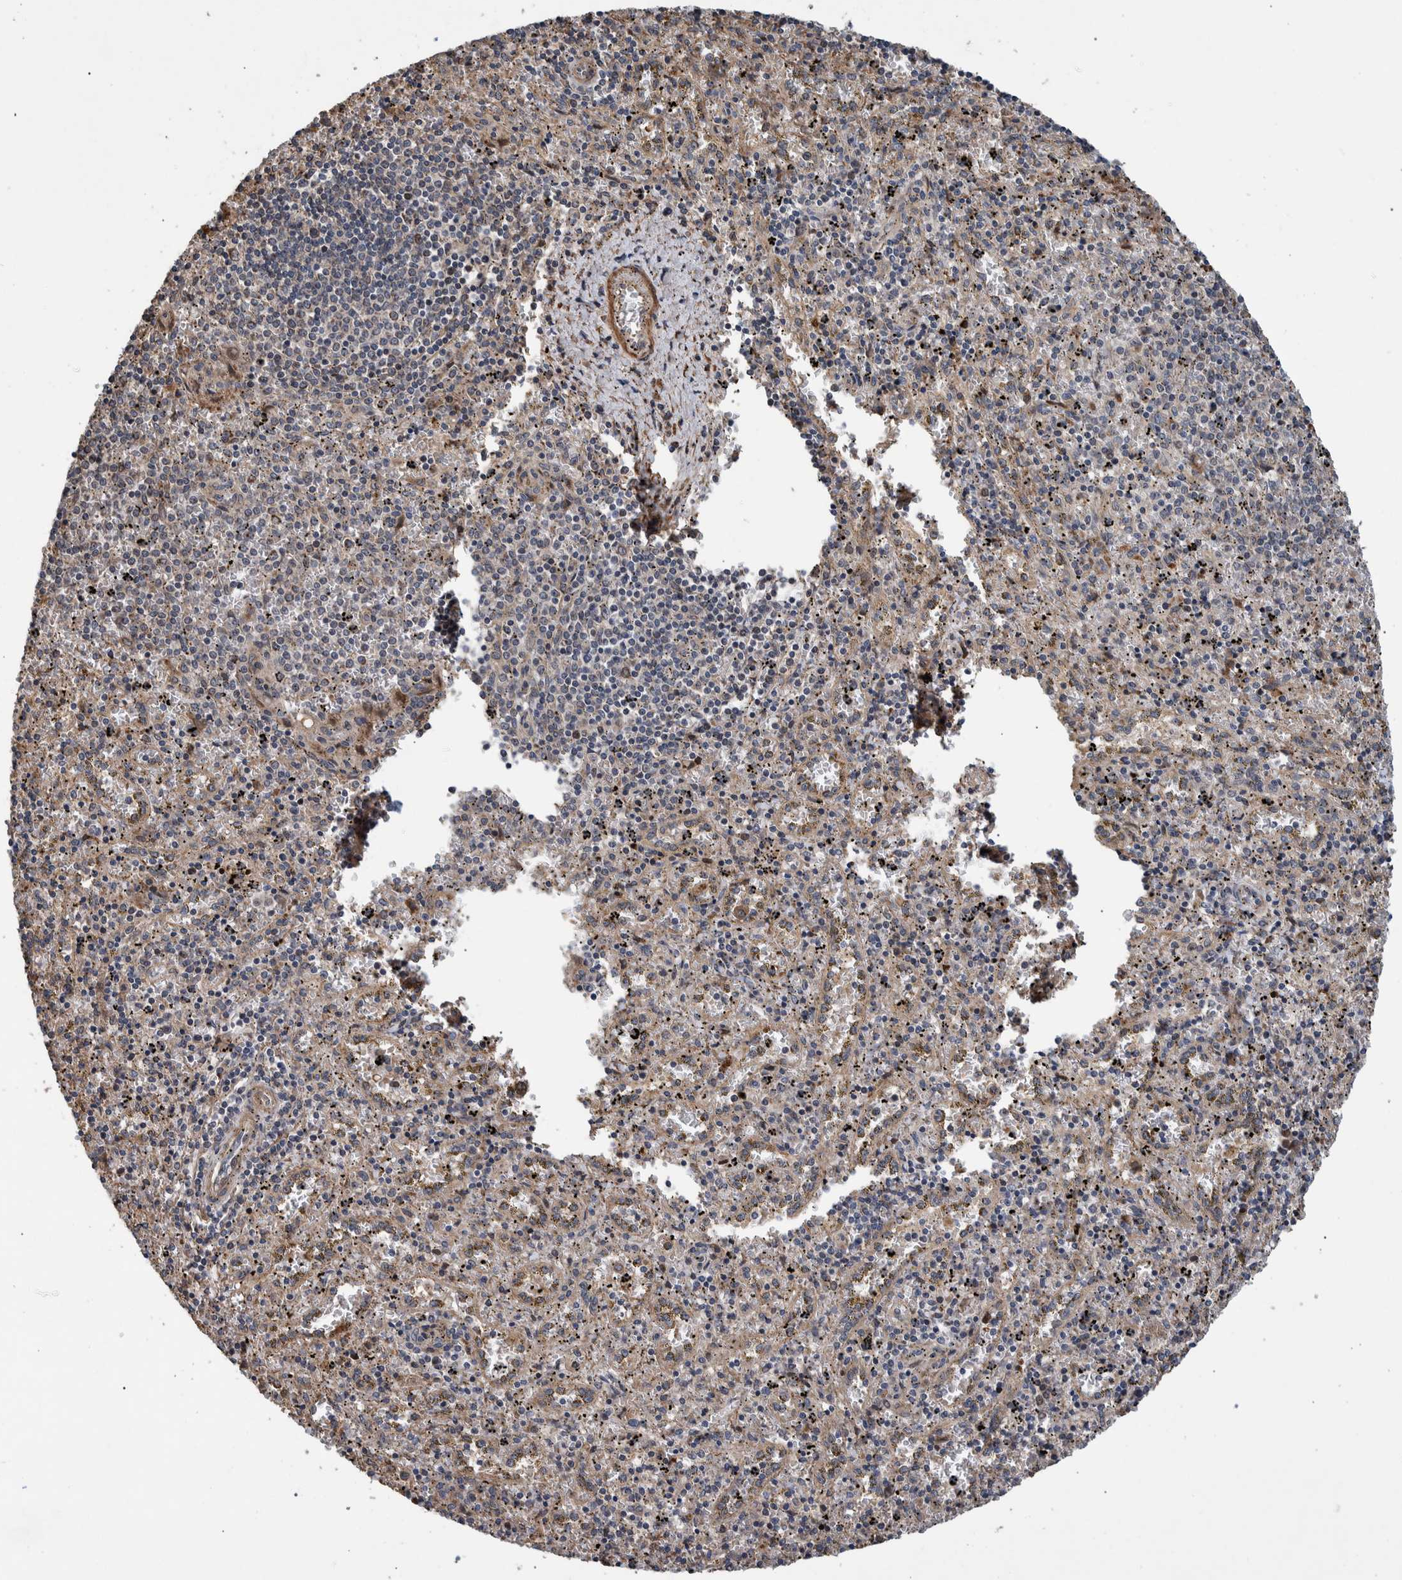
{"staining": {"intensity": "weak", "quantity": "25%-75%", "location": "cytoplasmic/membranous"}, "tissue": "spleen", "cell_type": "Cells in red pulp", "image_type": "normal", "snomed": [{"axis": "morphology", "description": "Normal tissue, NOS"}, {"axis": "topography", "description": "Spleen"}], "caption": "A high-resolution histopathology image shows IHC staining of unremarkable spleen, which demonstrates weak cytoplasmic/membranous staining in about 25%-75% of cells in red pulp. Nuclei are stained in blue.", "gene": "B3GNTL1", "patient": {"sex": "male", "age": 11}}